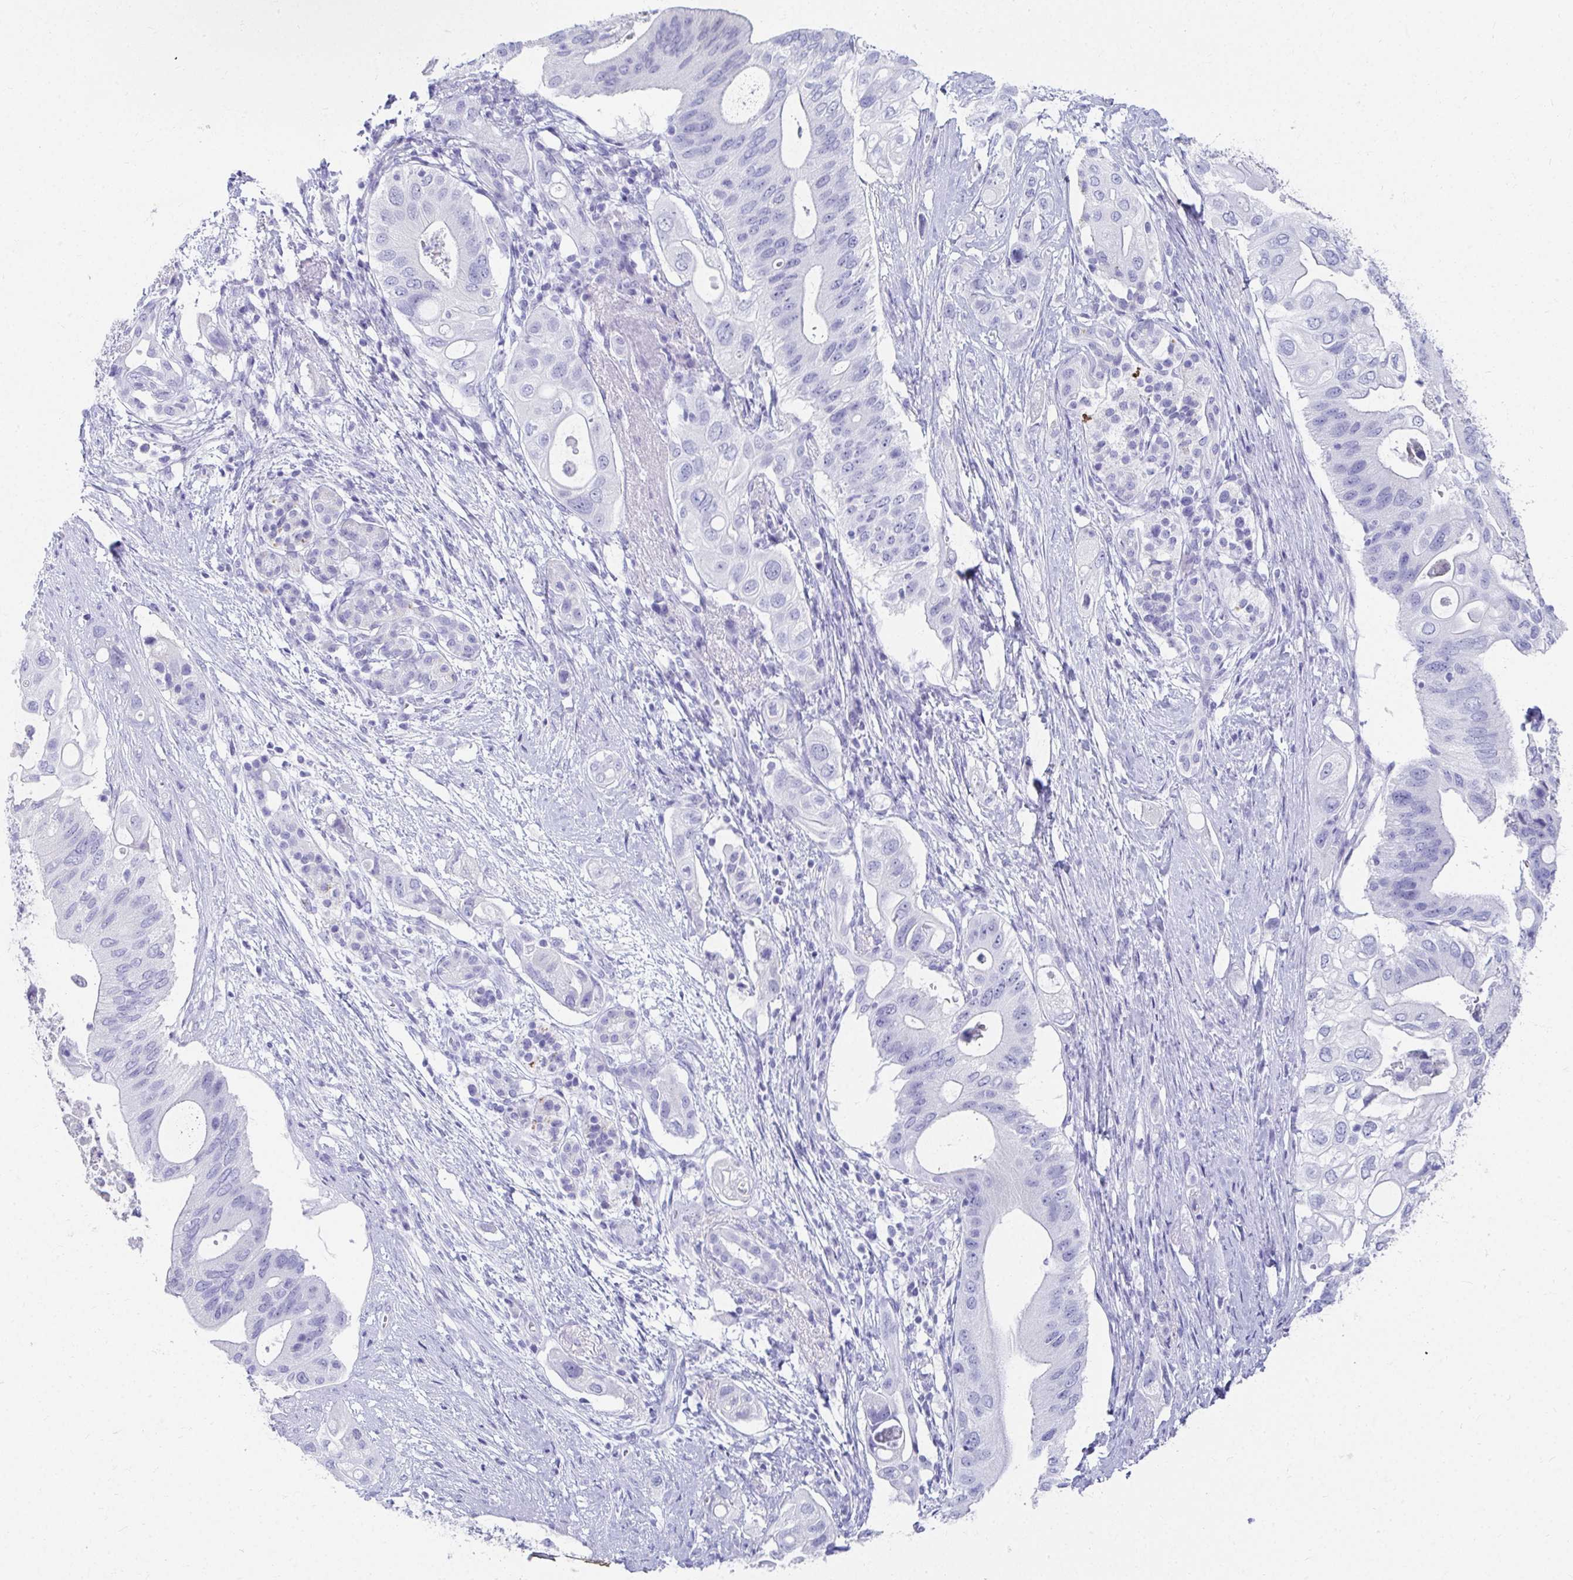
{"staining": {"intensity": "negative", "quantity": "none", "location": "none"}, "tissue": "pancreatic cancer", "cell_type": "Tumor cells", "image_type": "cancer", "snomed": [{"axis": "morphology", "description": "Adenocarcinoma, NOS"}, {"axis": "topography", "description": "Pancreas"}], "caption": "DAB immunohistochemical staining of human pancreatic cancer (adenocarcinoma) demonstrates no significant expression in tumor cells.", "gene": "DPEP3", "patient": {"sex": "female", "age": 72}}